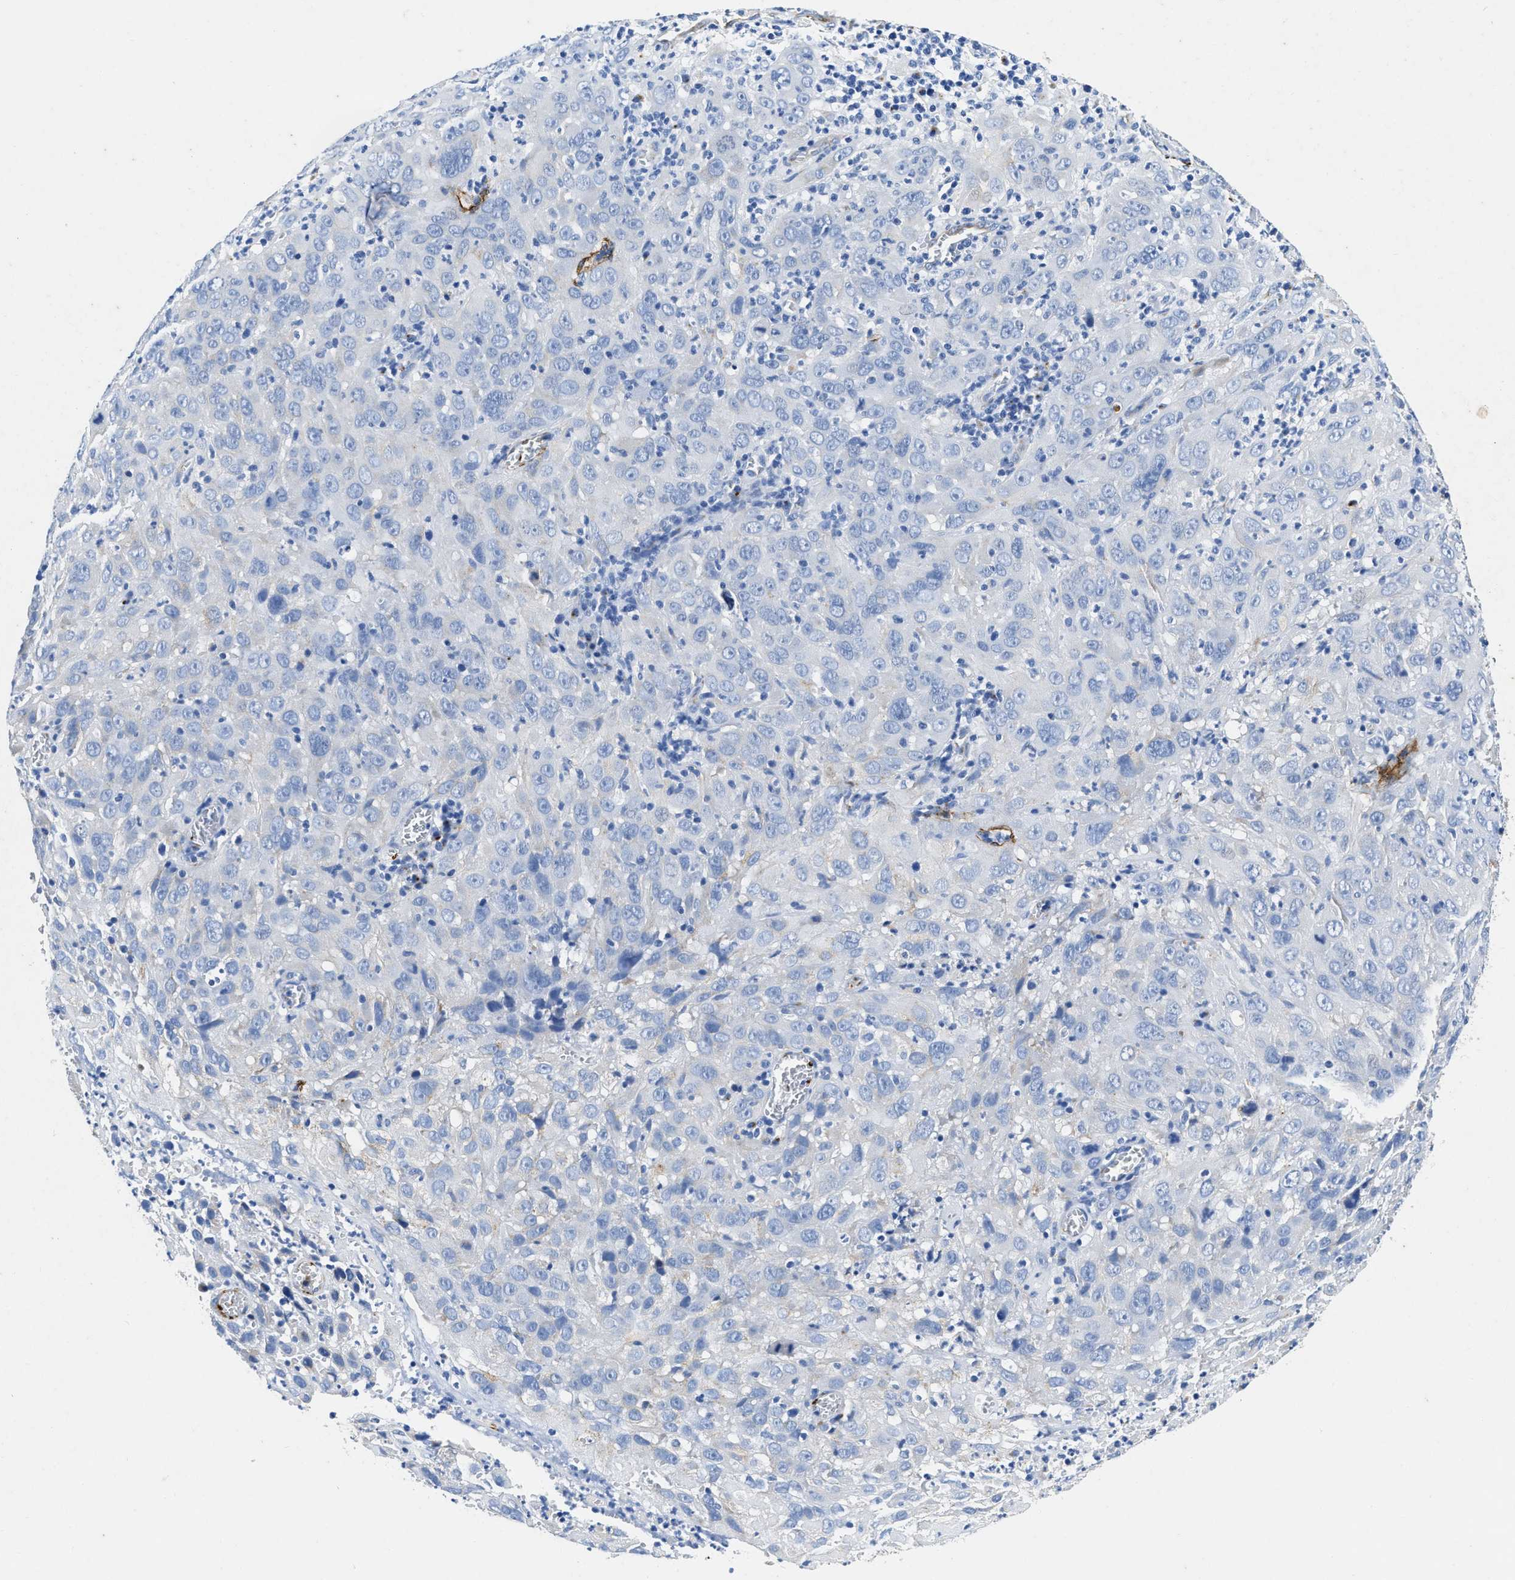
{"staining": {"intensity": "negative", "quantity": "none", "location": "none"}, "tissue": "cervical cancer", "cell_type": "Tumor cells", "image_type": "cancer", "snomed": [{"axis": "morphology", "description": "Squamous cell carcinoma, NOS"}, {"axis": "topography", "description": "Cervix"}], "caption": "A photomicrograph of human cervical cancer (squamous cell carcinoma) is negative for staining in tumor cells. Nuclei are stained in blue.", "gene": "TVP23B", "patient": {"sex": "female", "age": 32}}